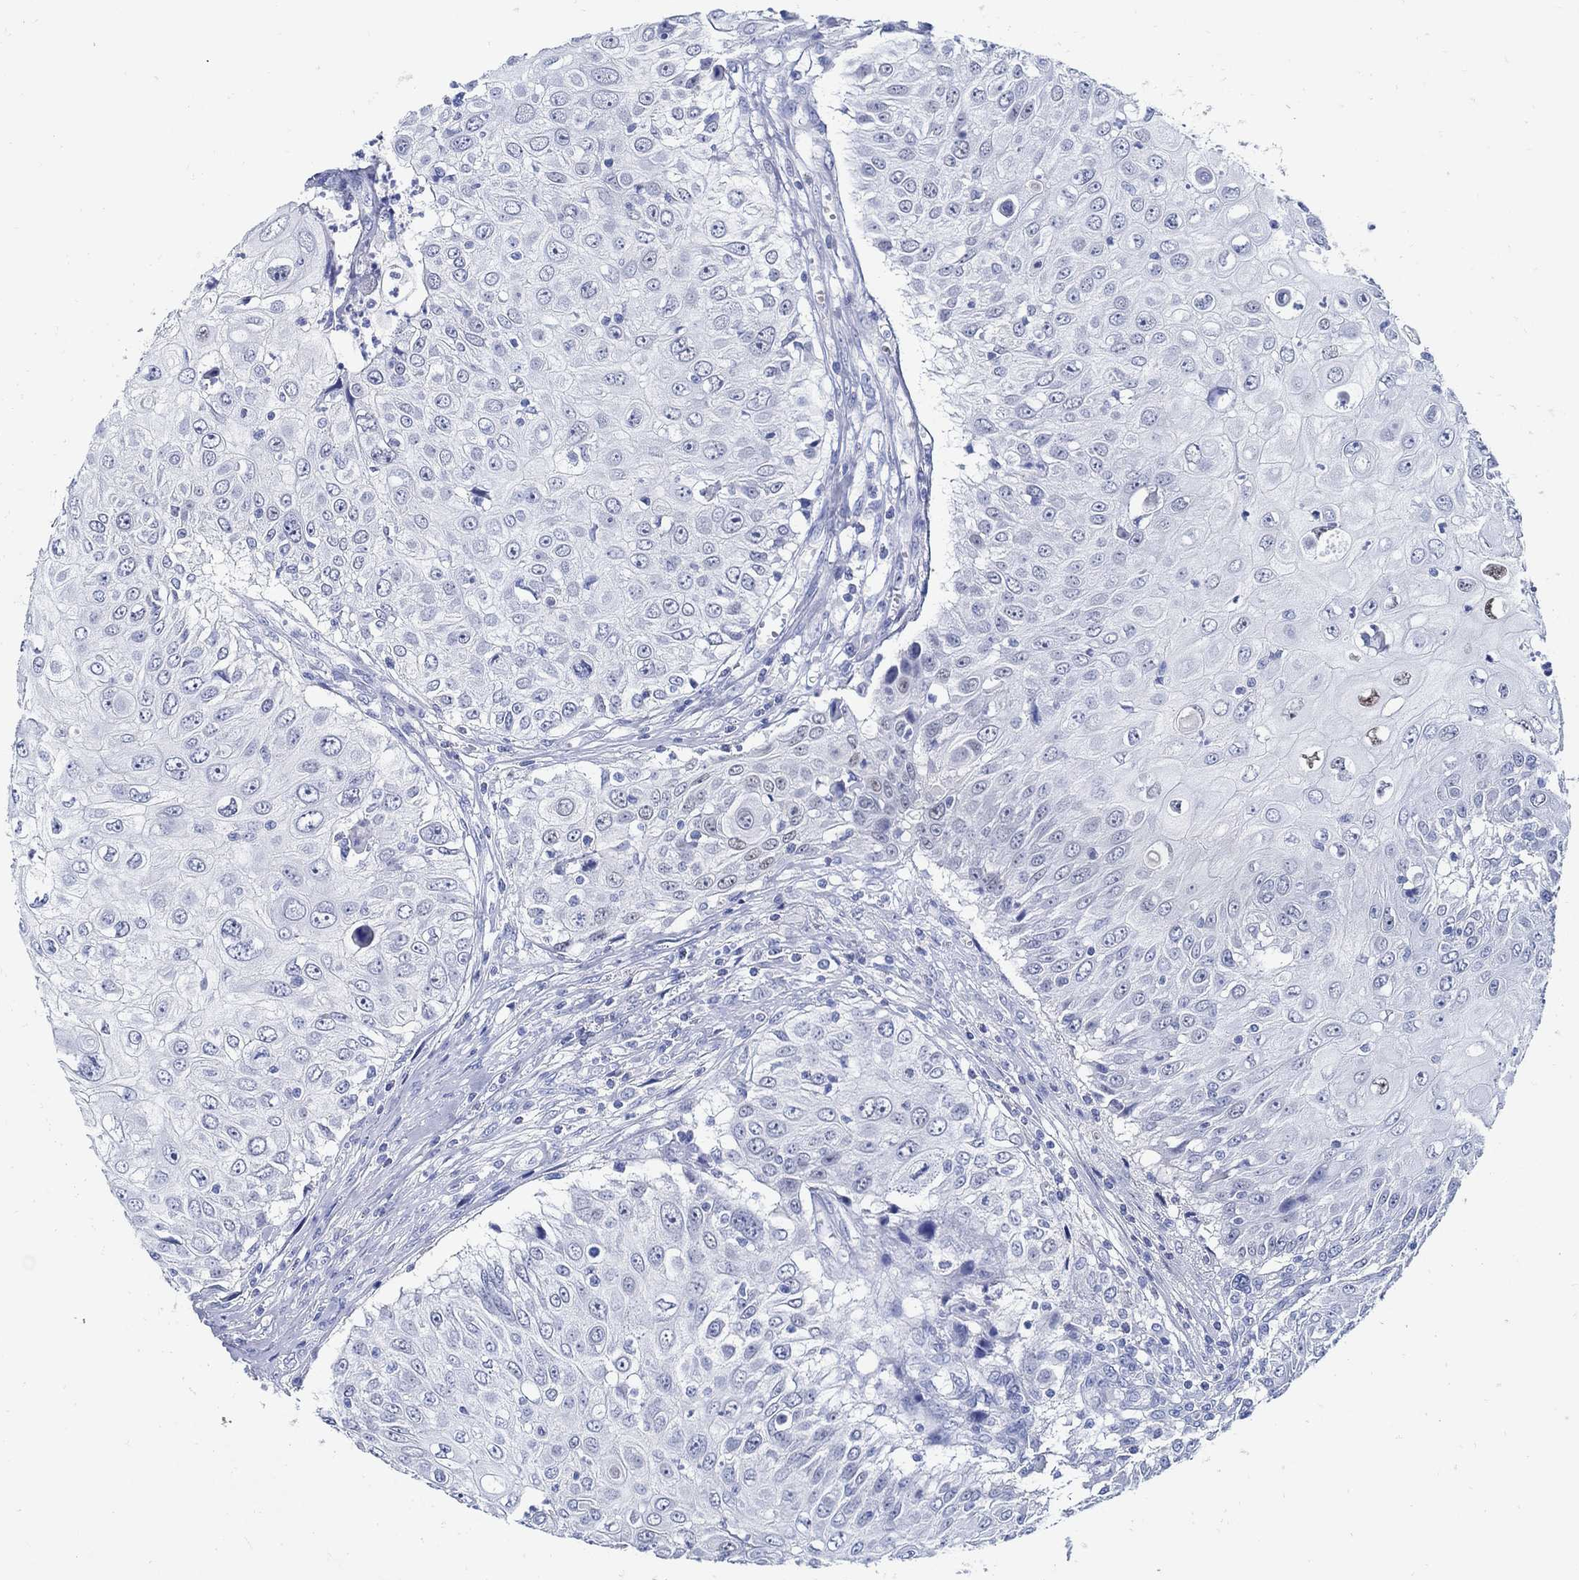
{"staining": {"intensity": "negative", "quantity": "none", "location": "none"}, "tissue": "urothelial cancer", "cell_type": "Tumor cells", "image_type": "cancer", "snomed": [{"axis": "morphology", "description": "Urothelial carcinoma, High grade"}, {"axis": "topography", "description": "Urinary bladder"}], "caption": "This micrograph is of urothelial cancer stained with IHC to label a protein in brown with the nuclei are counter-stained blue. There is no positivity in tumor cells. (DAB immunohistochemistry visualized using brightfield microscopy, high magnification).", "gene": "PAX9", "patient": {"sex": "female", "age": 79}}